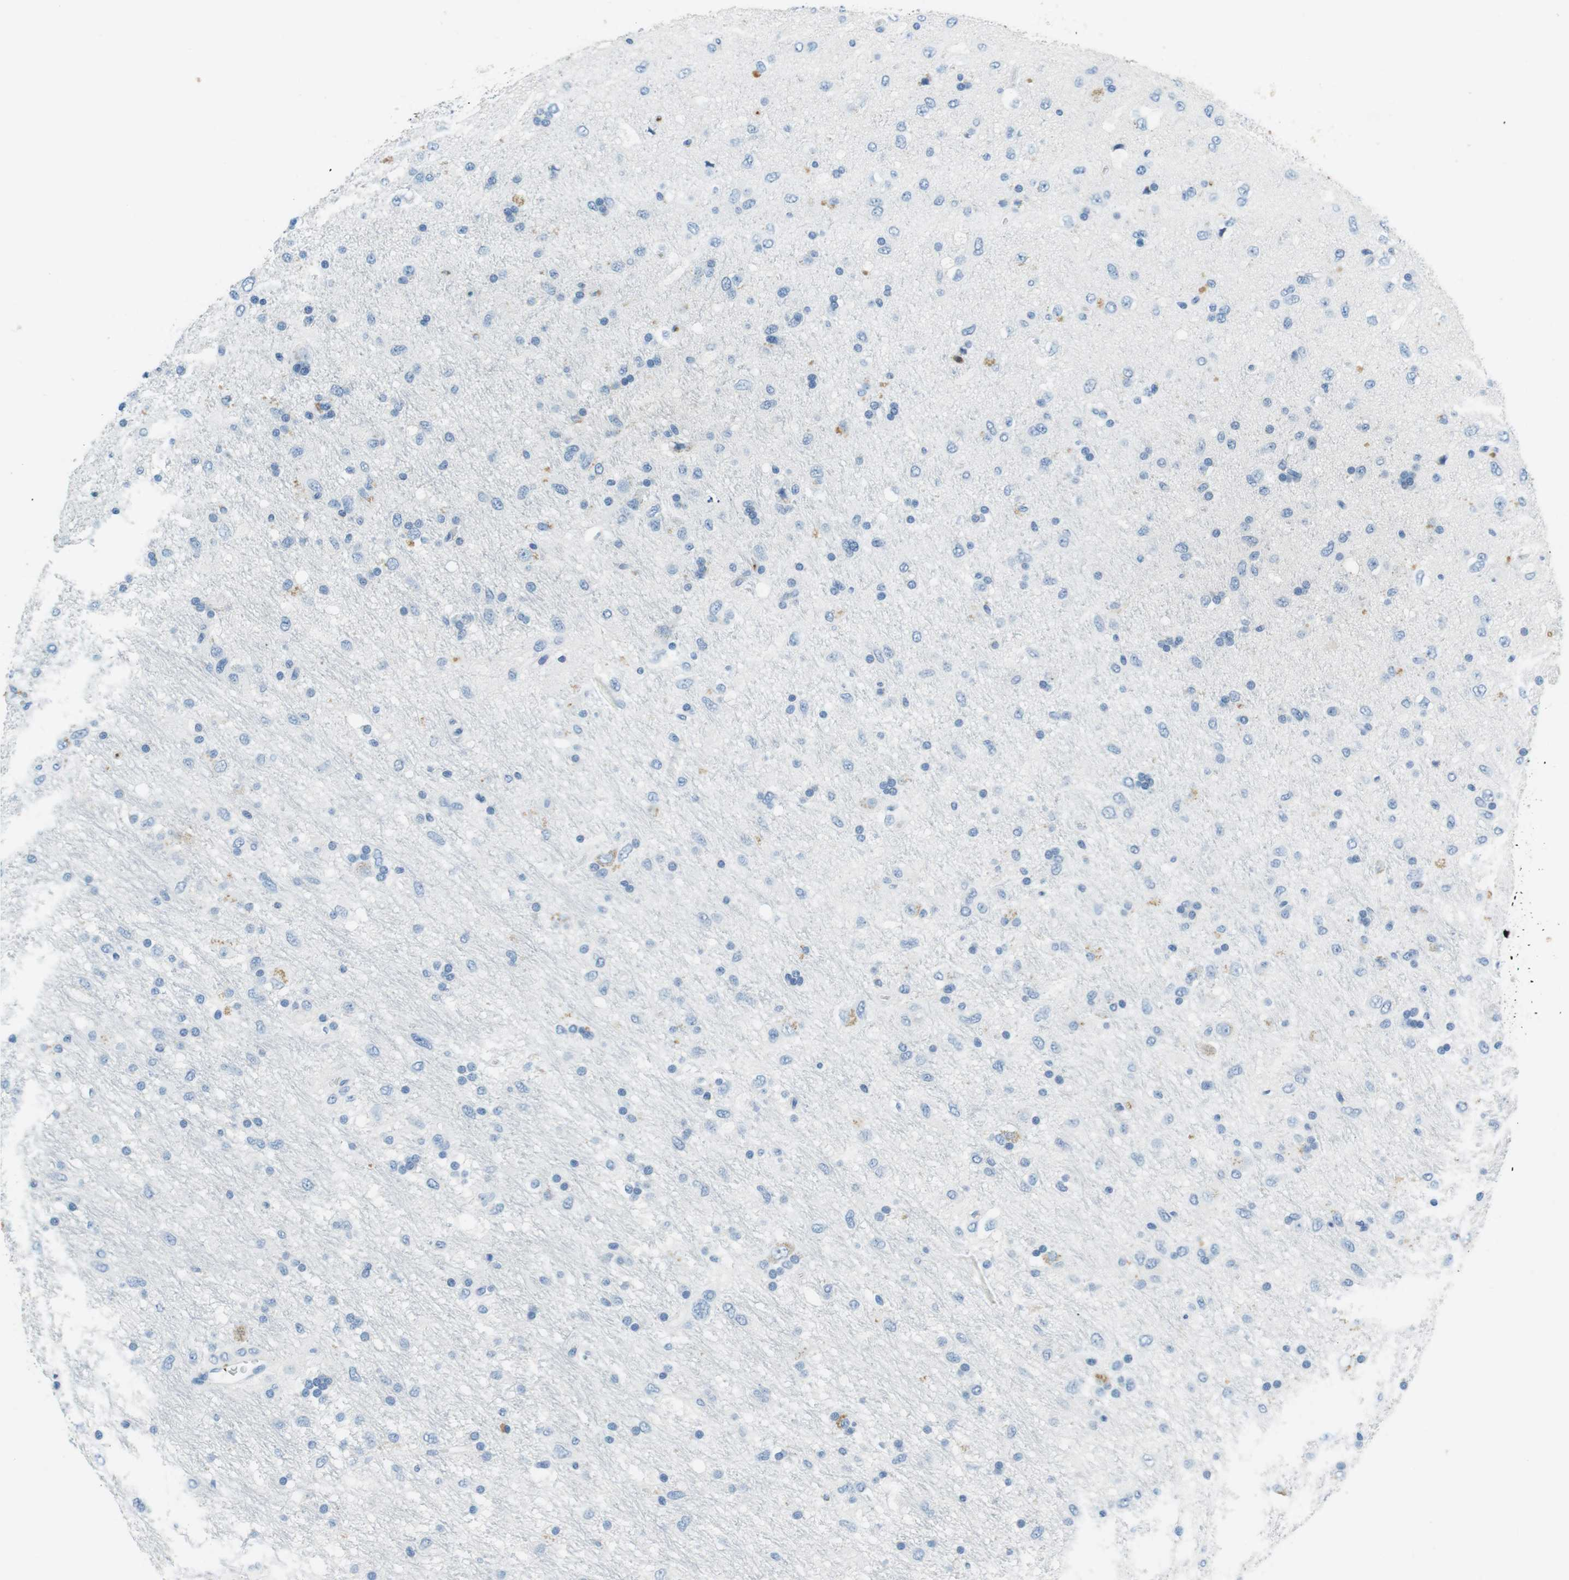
{"staining": {"intensity": "negative", "quantity": "none", "location": "none"}, "tissue": "glioma", "cell_type": "Tumor cells", "image_type": "cancer", "snomed": [{"axis": "morphology", "description": "Glioma, malignant, Low grade"}, {"axis": "topography", "description": "Brain"}], "caption": "There is no significant expression in tumor cells of glioma.", "gene": "LAT", "patient": {"sex": "male", "age": 77}}